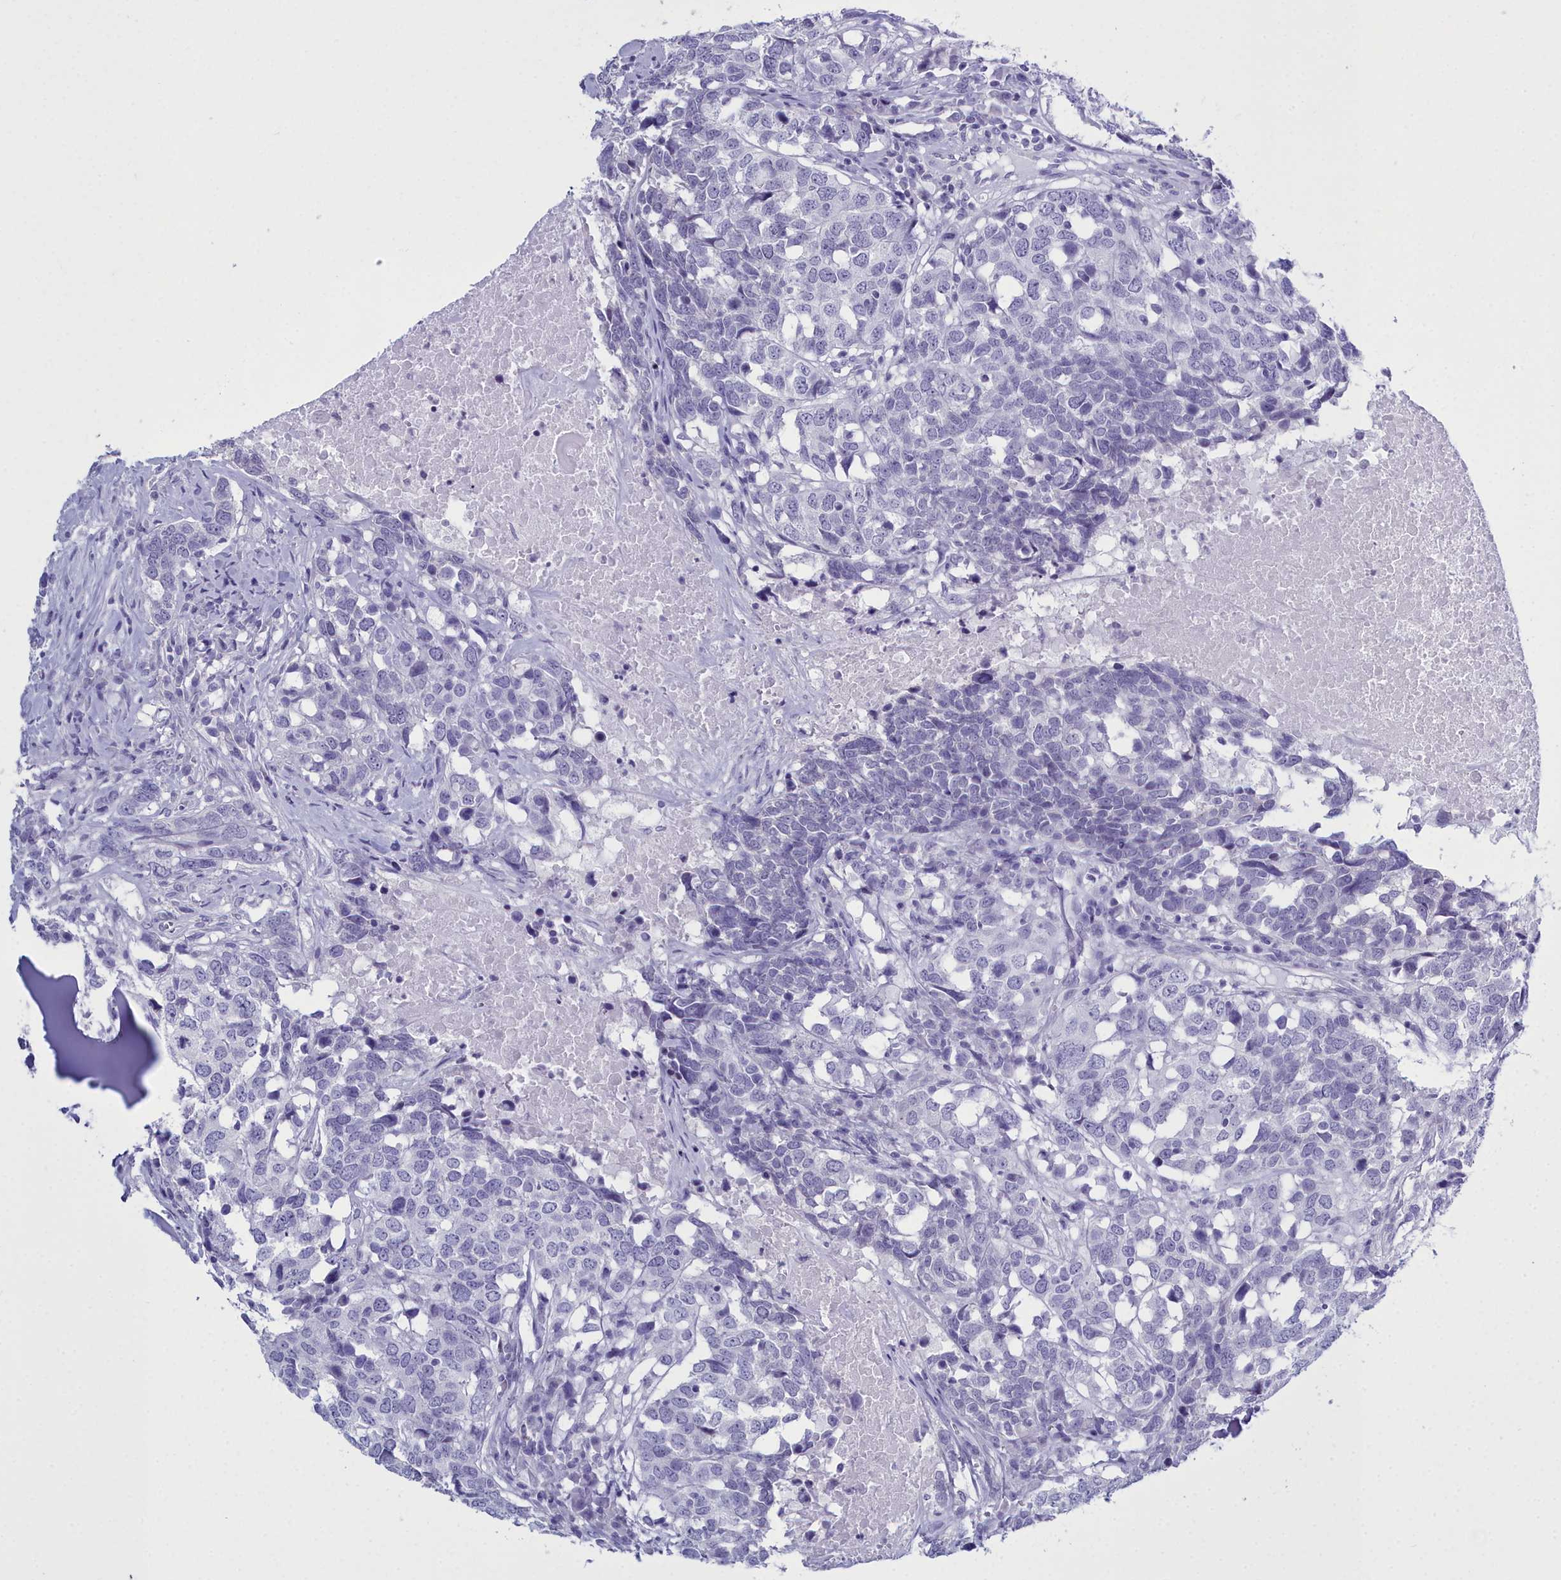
{"staining": {"intensity": "negative", "quantity": "none", "location": "none"}, "tissue": "head and neck cancer", "cell_type": "Tumor cells", "image_type": "cancer", "snomed": [{"axis": "morphology", "description": "Squamous cell carcinoma, NOS"}, {"axis": "topography", "description": "Head-Neck"}], "caption": "Head and neck cancer stained for a protein using IHC displays no staining tumor cells.", "gene": "MAP6", "patient": {"sex": "male", "age": 66}}